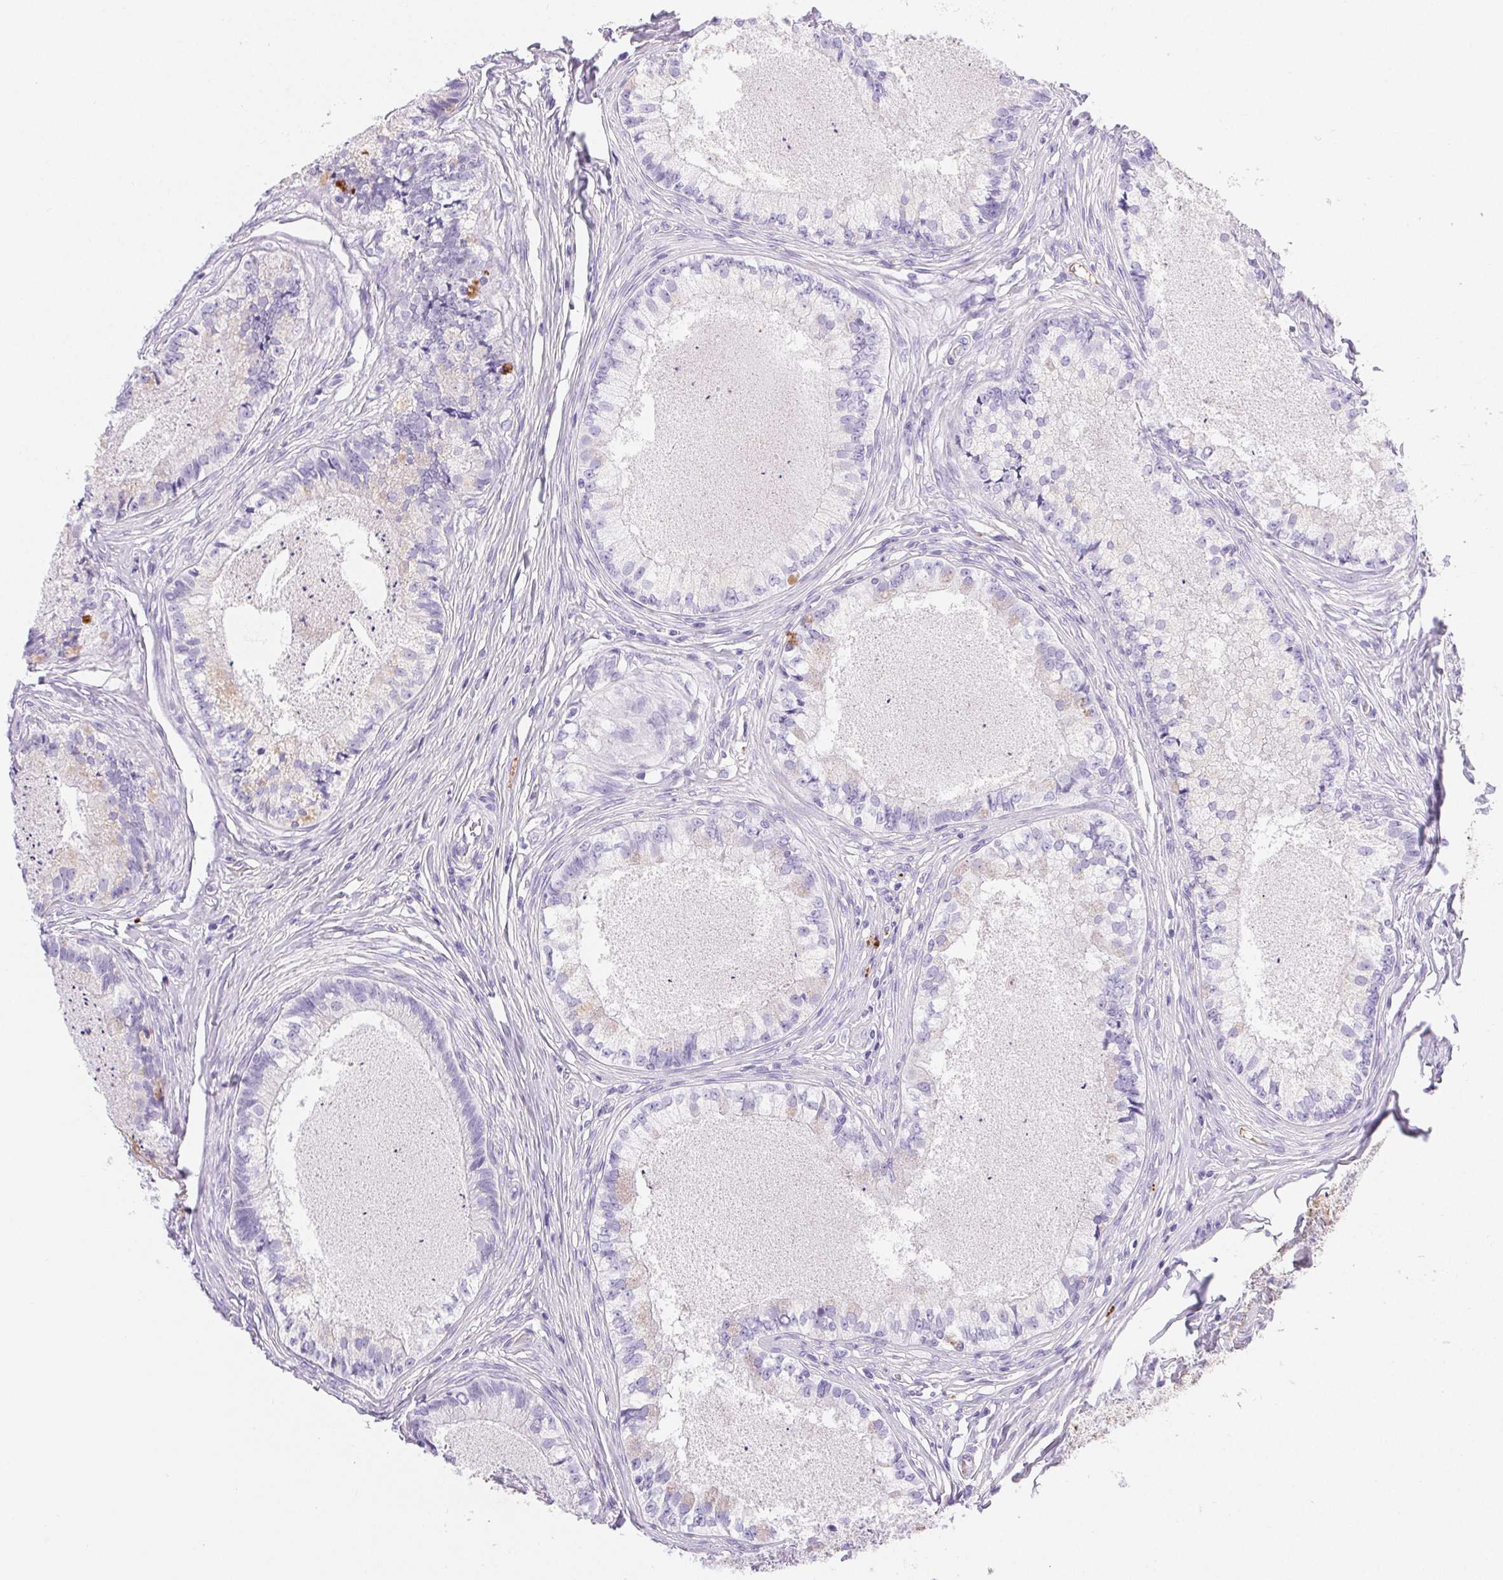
{"staining": {"intensity": "negative", "quantity": "none", "location": "none"}, "tissue": "epididymis", "cell_type": "Glandular cells", "image_type": "normal", "snomed": [{"axis": "morphology", "description": "Normal tissue, NOS"}, {"axis": "topography", "description": "Epididymis"}], "caption": "Immunohistochemistry of normal human epididymis reveals no expression in glandular cells. Nuclei are stained in blue.", "gene": "FGA", "patient": {"sex": "male", "age": 34}}